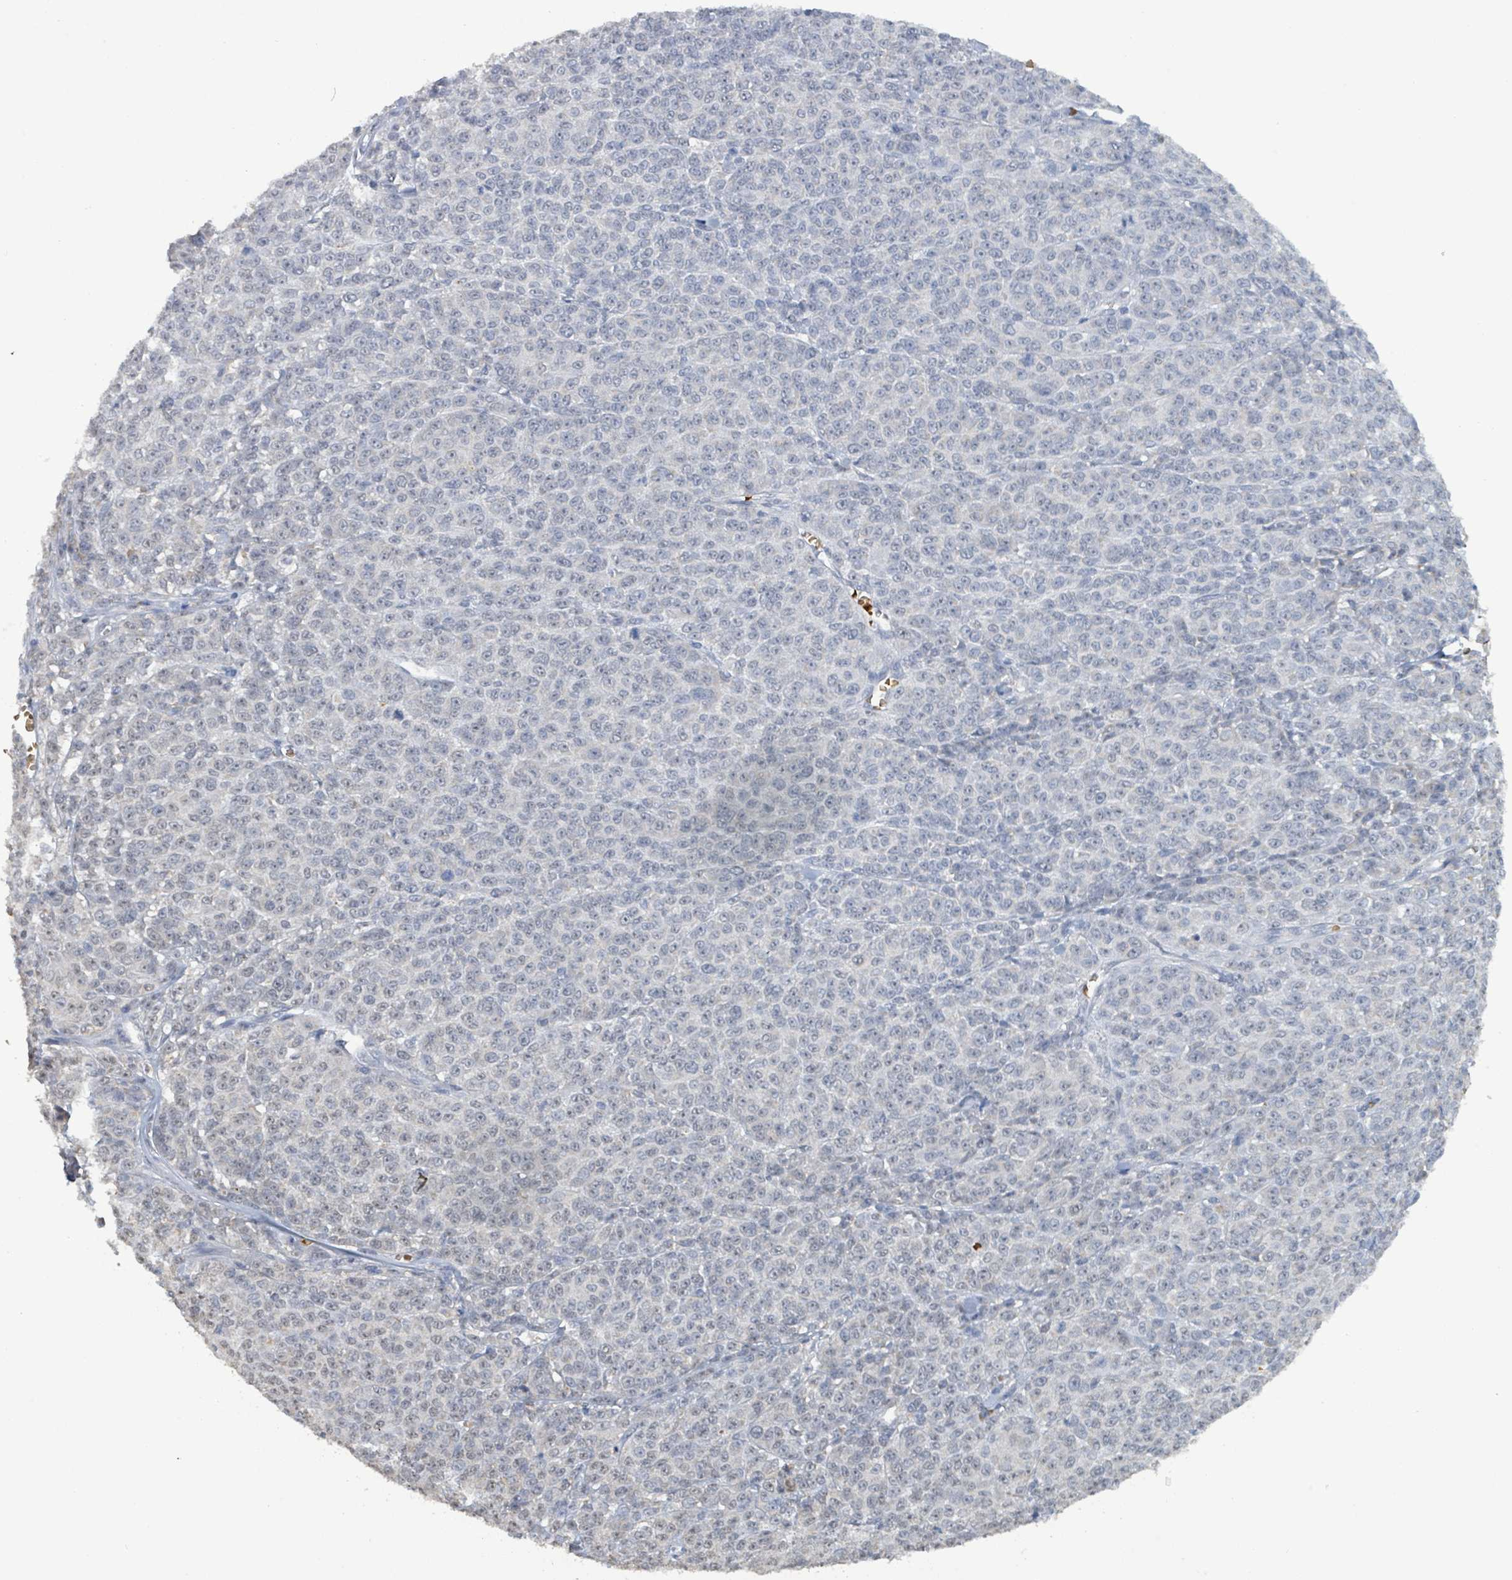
{"staining": {"intensity": "negative", "quantity": "none", "location": "none"}, "tissue": "melanoma", "cell_type": "Tumor cells", "image_type": "cancer", "snomed": [{"axis": "morphology", "description": "Normal tissue, NOS"}, {"axis": "morphology", "description": "Malignant melanoma, NOS"}, {"axis": "topography", "description": "Skin"}], "caption": "Malignant melanoma was stained to show a protein in brown. There is no significant expression in tumor cells.", "gene": "SEBOX", "patient": {"sex": "female", "age": 34}}